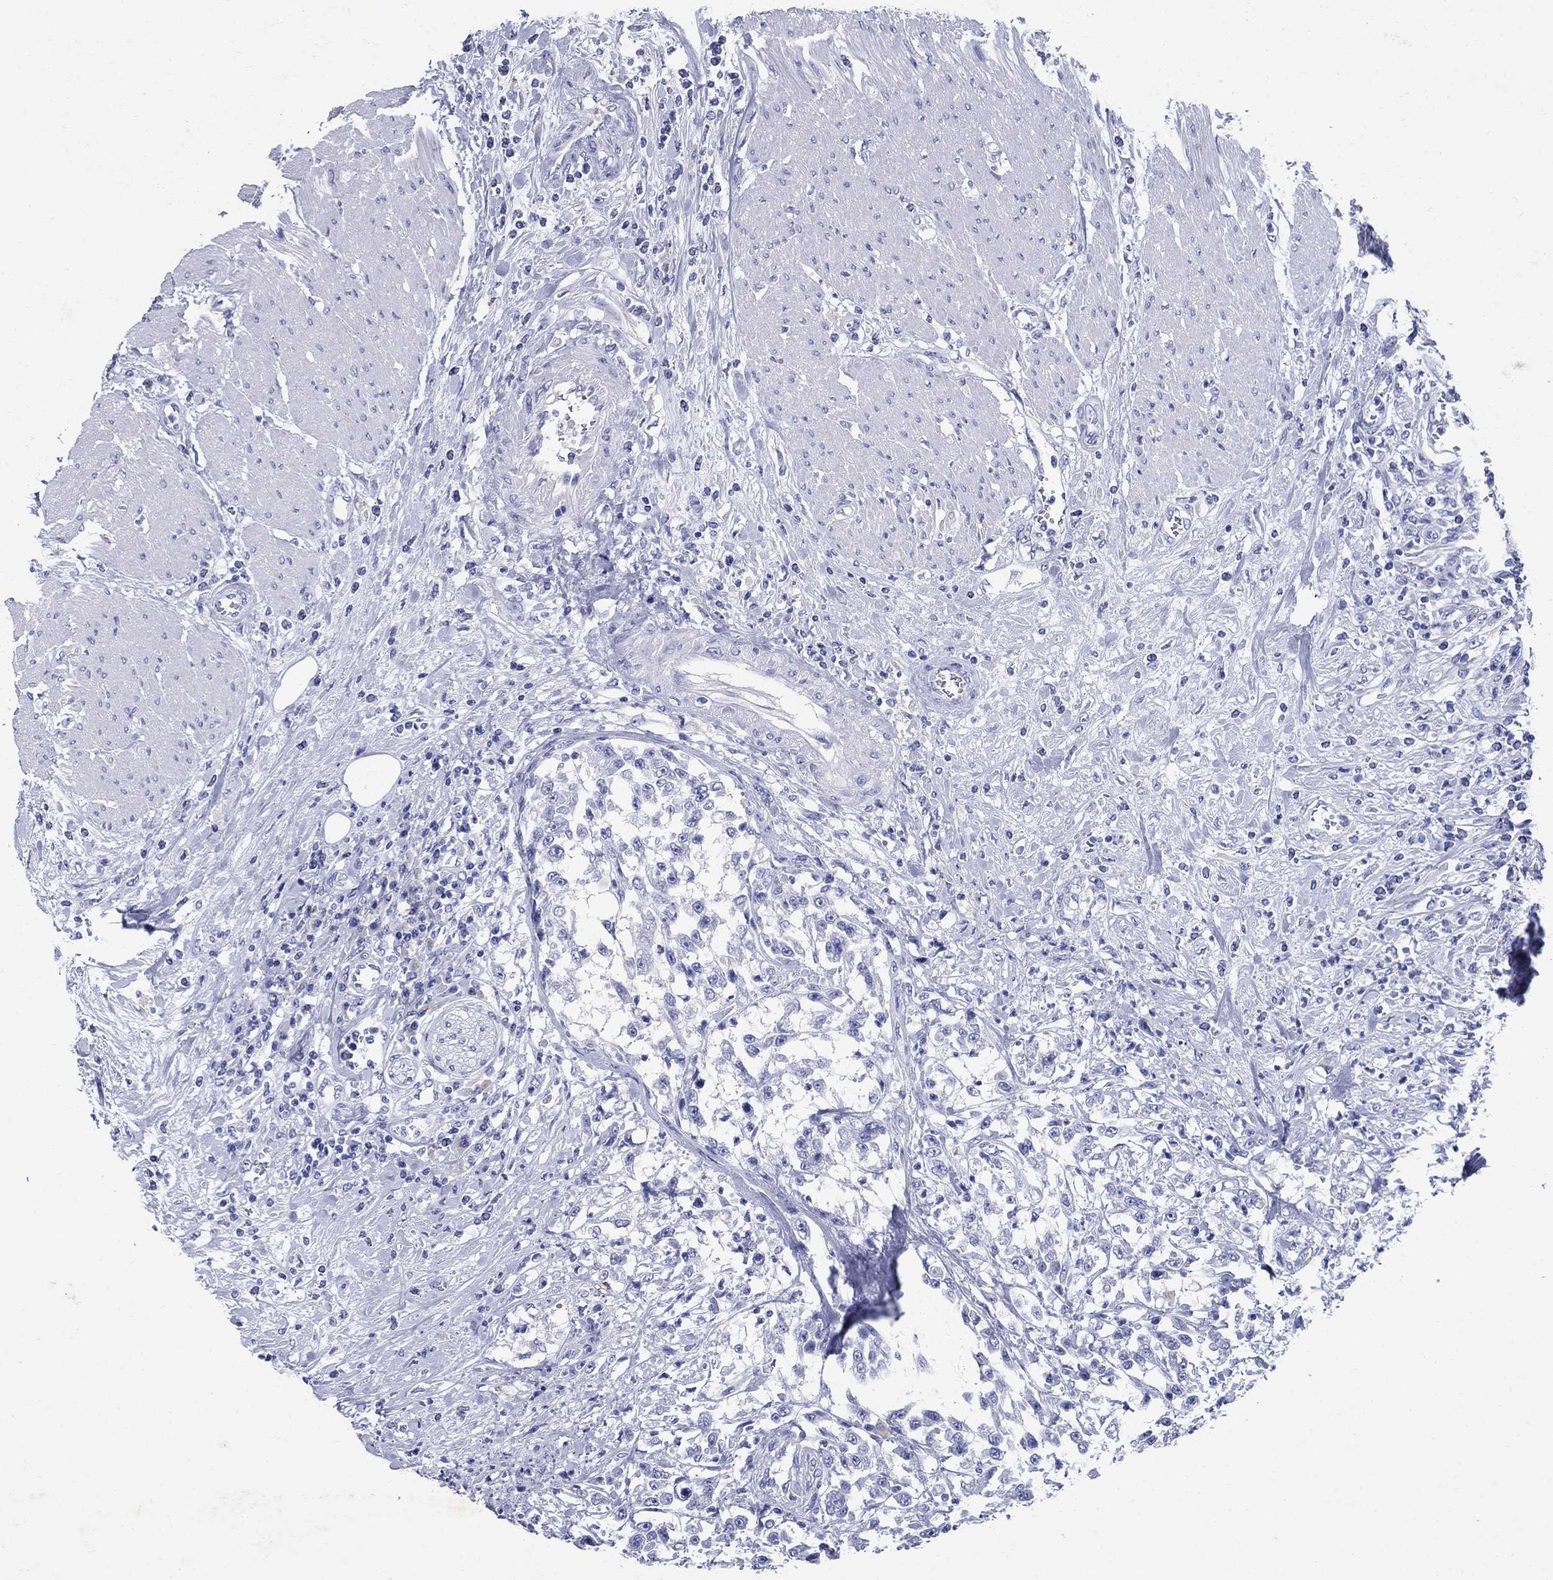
{"staining": {"intensity": "negative", "quantity": "none", "location": "none"}, "tissue": "urothelial cancer", "cell_type": "Tumor cells", "image_type": "cancer", "snomed": [{"axis": "morphology", "description": "Urothelial carcinoma, High grade"}, {"axis": "topography", "description": "Urinary bladder"}], "caption": "An image of urothelial cancer stained for a protein displays no brown staining in tumor cells.", "gene": "CD1A", "patient": {"sex": "male", "age": 46}}